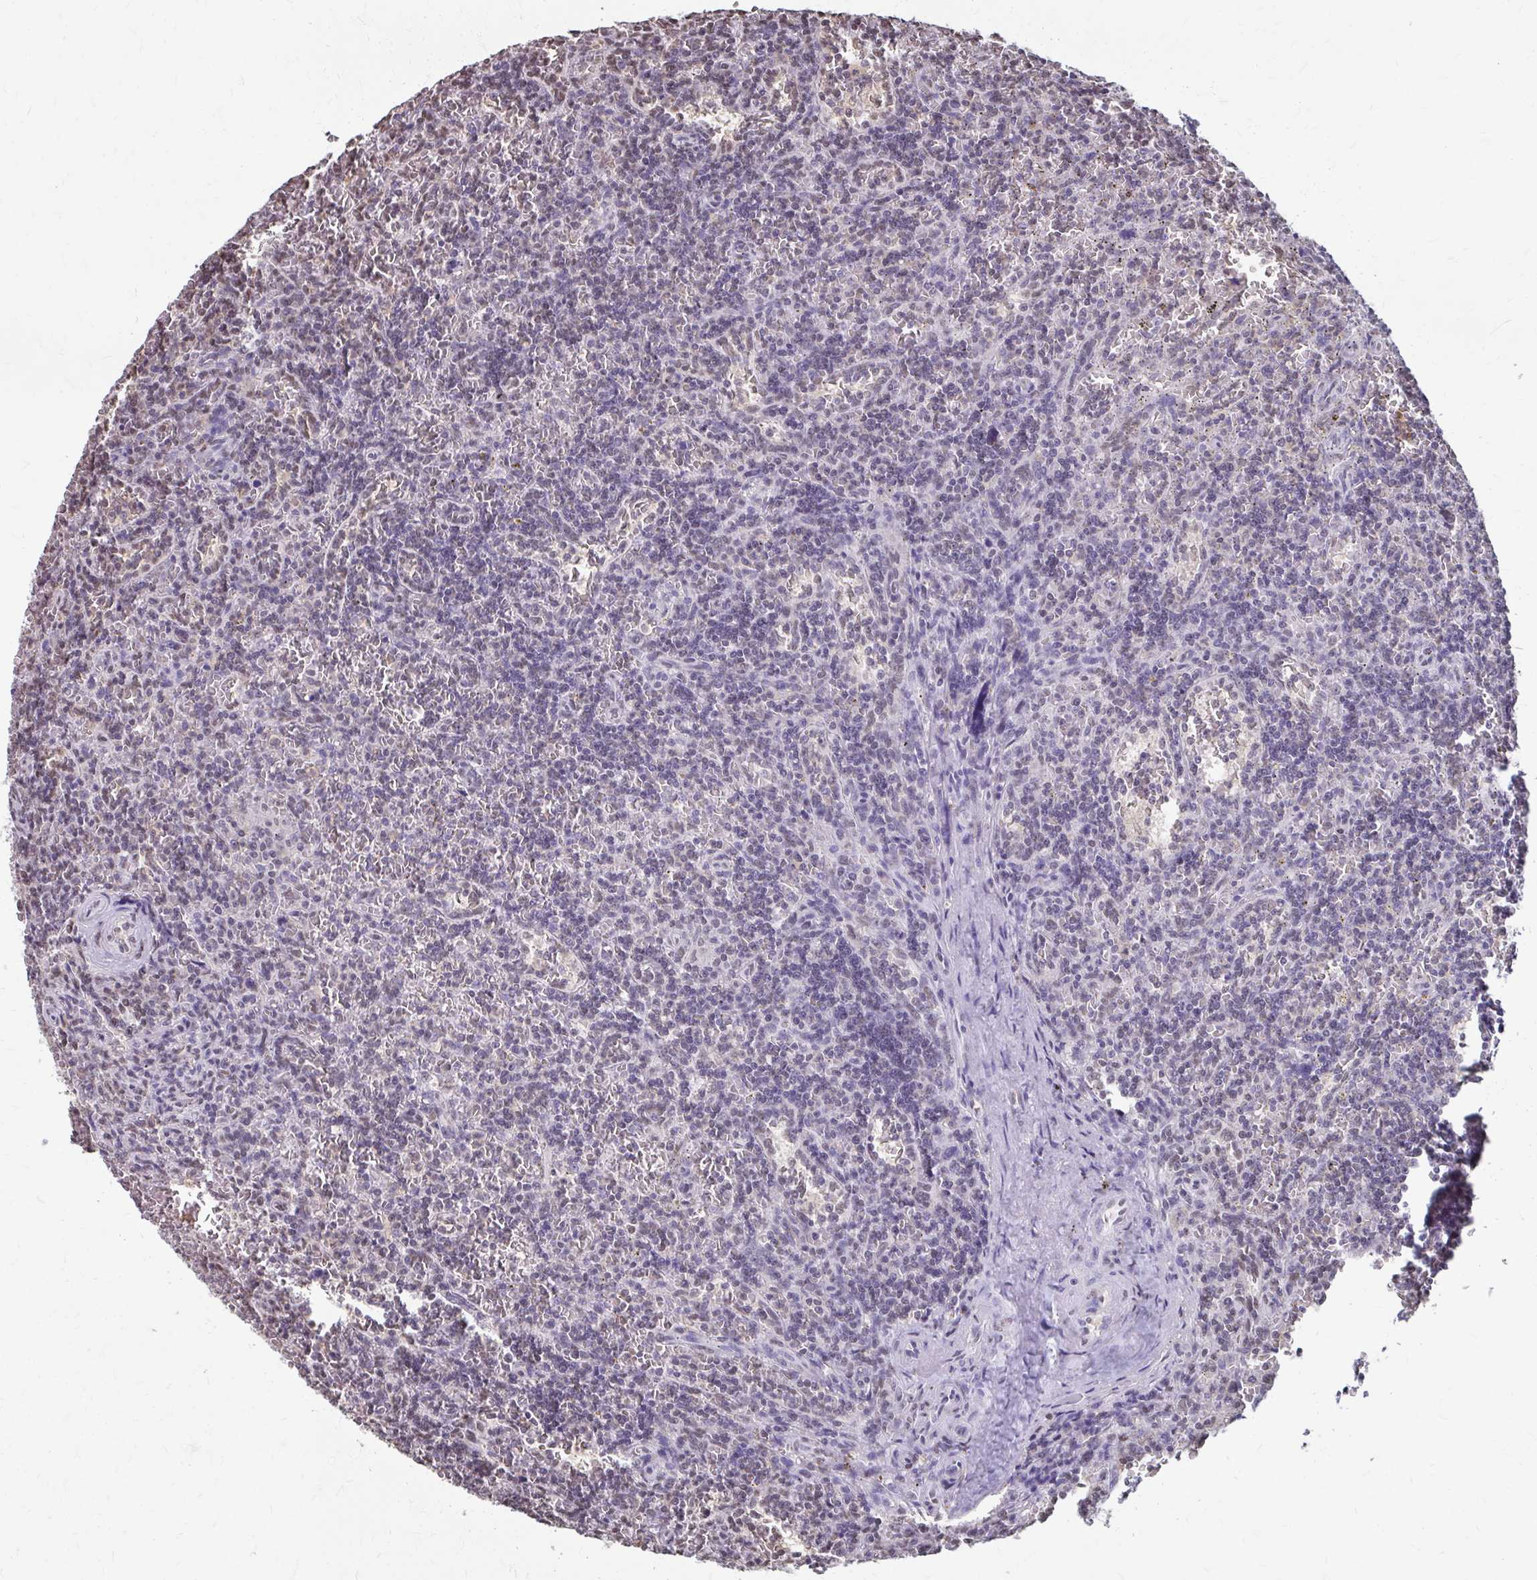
{"staining": {"intensity": "negative", "quantity": "none", "location": "none"}, "tissue": "lymphoma", "cell_type": "Tumor cells", "image_type": "cancer", "snomed": [{"axis": "morphology", "description": "Malignant lymphoma, non-Hodgkin's type, Low grade"}, {"axis": "topography", "description": "Spleen"}], "caption": "There is no significant staining in tumor cells of malignant lymphoma, non-Hodgkin's type (low-grade).", "gene": "ING4", "patient": {"sex": "male", "age": 73}}